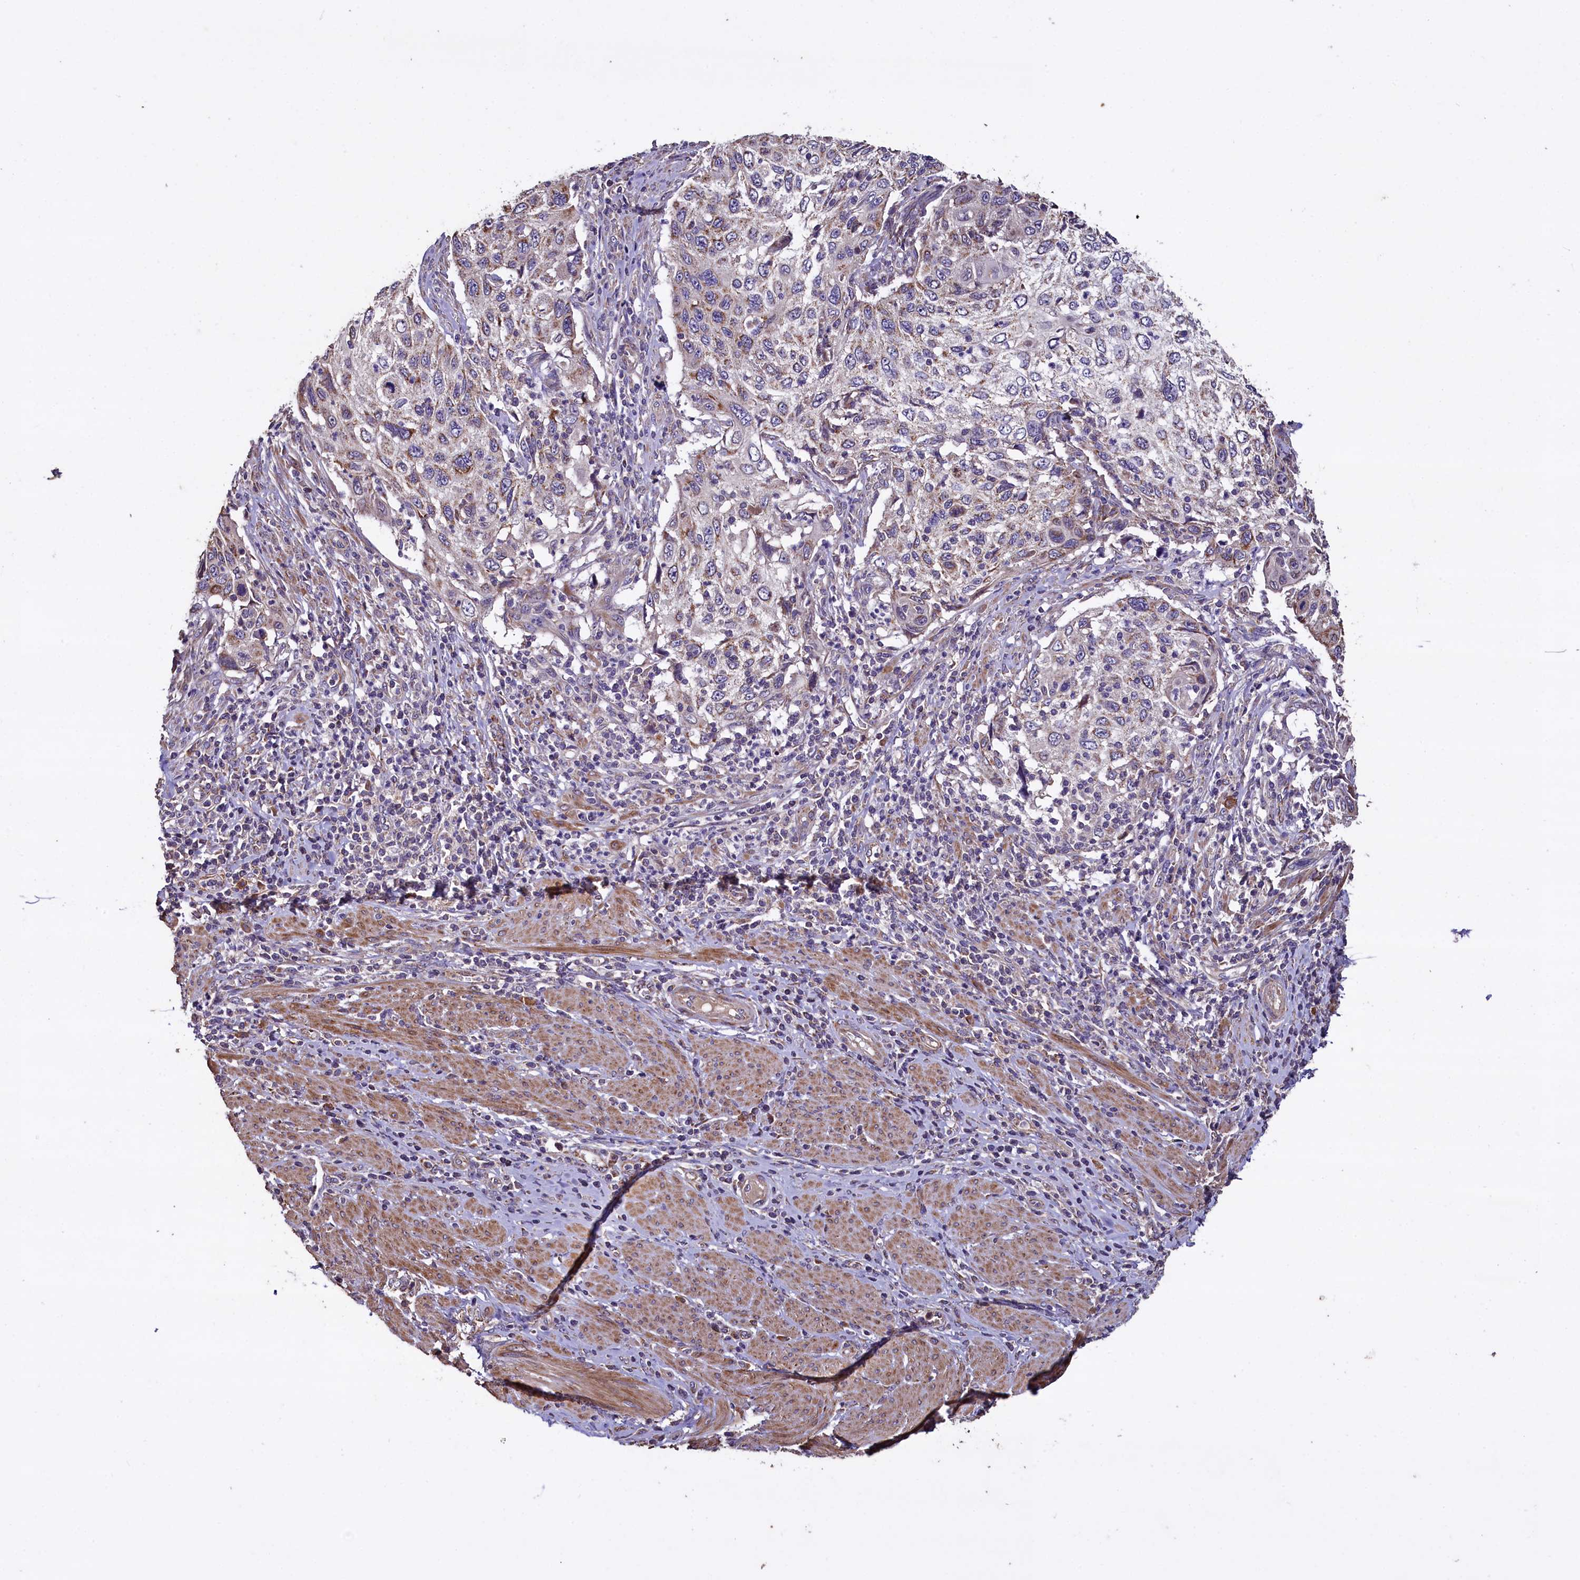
{"staining": {"intensity": "weak", "quantity": "<25%", "location": "cytoplasmic/membranous"}, "tissue": "cervical cancer", "cell_type": "Tumor cells", "image_type": "cancer", "snomed": [{"axis": "morphology", "description": "Squamous cell carcinoma, NOS"}, {"axis": "topography", "description": "Cervix"}], "caption": "The image displays no staining of tumor cells in cervical cancer.", "gene": "COQ9", "patient": {"sex": "female", "age": 70}}